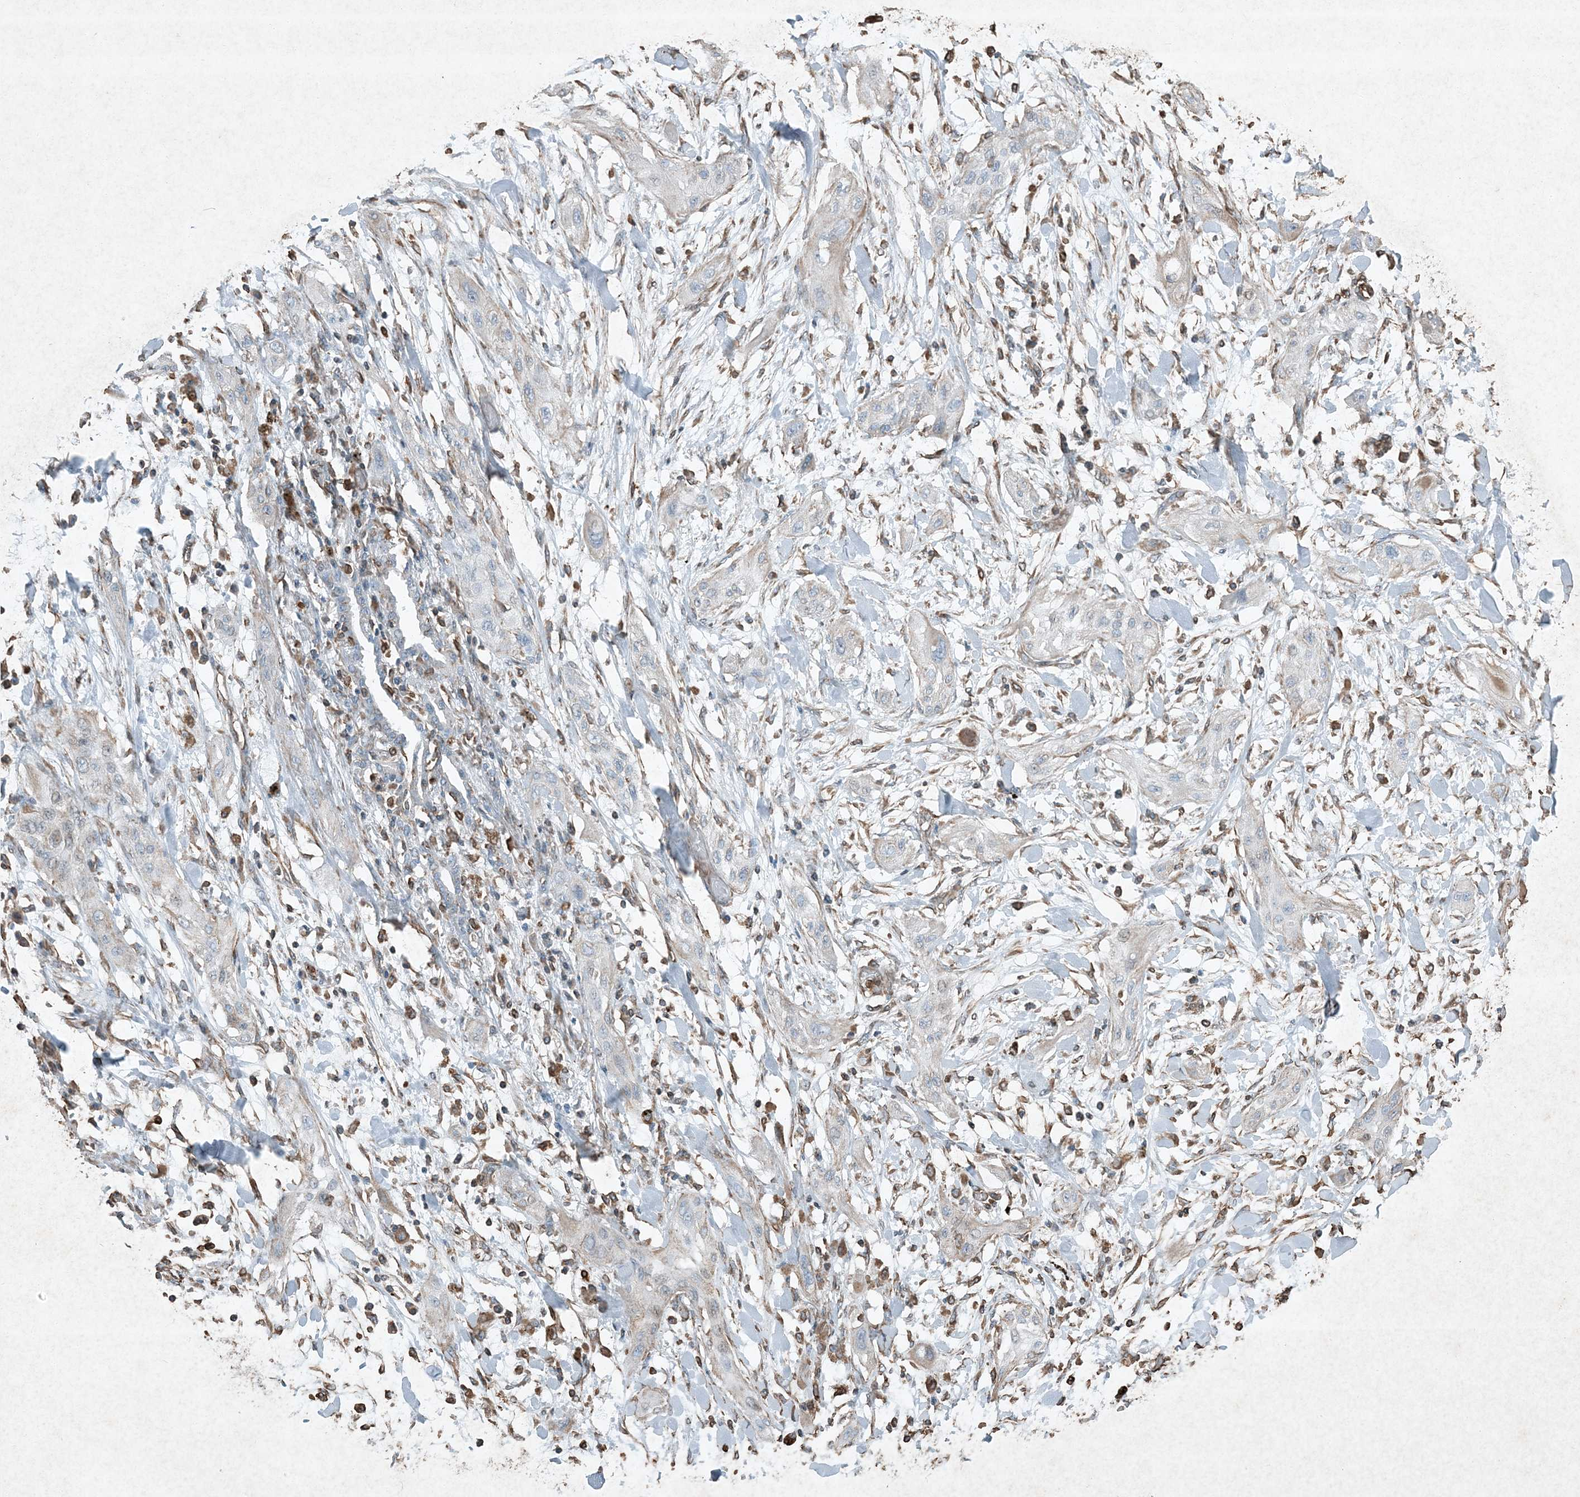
{"staining": {"intensity": "negative", "quantity": "none", "location": "none"}, "tissue": "lung cancer", "cell_type": "Tumor cells", "image_type": "cancer", "snomed": [{"axis": "morphology", "description": "Squamous cell carcinoma, NOS"}, {"axis": "topography", "description": "Lung"}], "caption": "Protein analysis of lung squamous cell carcinoma shows no significant expression in tumor cells.", "gene": "RYK", "patient": {"sex": "female", "age": 47}}